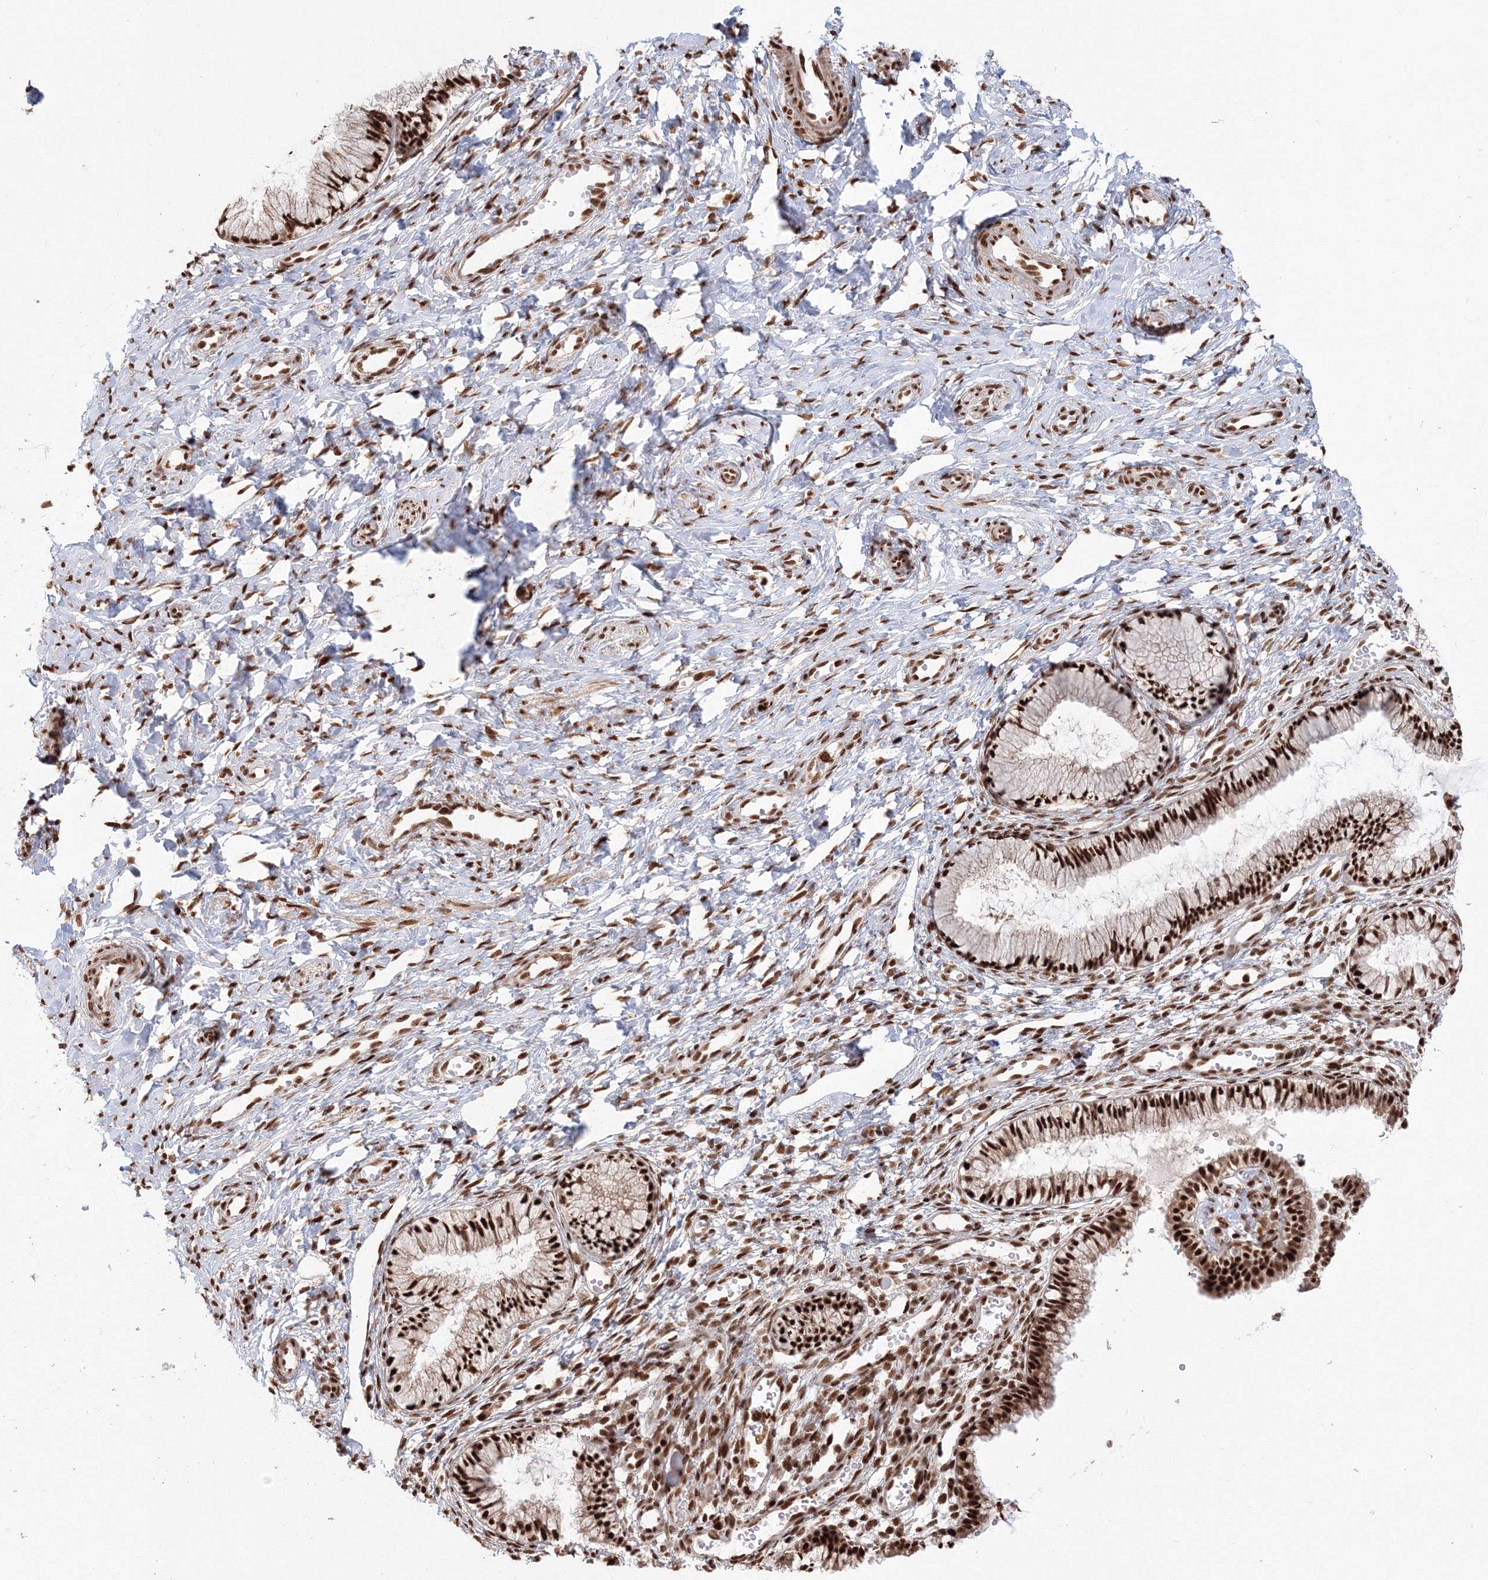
{"staining": {"intensity": "strong", "quantity": ">75%", "location": "nuclear"}, "tissue": "cervix", "cell_type": "Glandular cells", "image_type": "normal", "snomed": [{"axis": "morphology", "description": "Normal tissue, NOS"}, {"axis": "topography", "description": "Cervix"}], "caption": "A brown stain shows strong nuclear positivity of a protein in glandular cells of normal cervix. The staining was performed using DAB (3,3'-diaminobenzidine) to visualize the protein expression in brown, while the nuclei were stained in blue with hematoxylin (Magnification: 20x).", "gene": "KIF20A", "patient": {"sex": "female", "age": 27}}